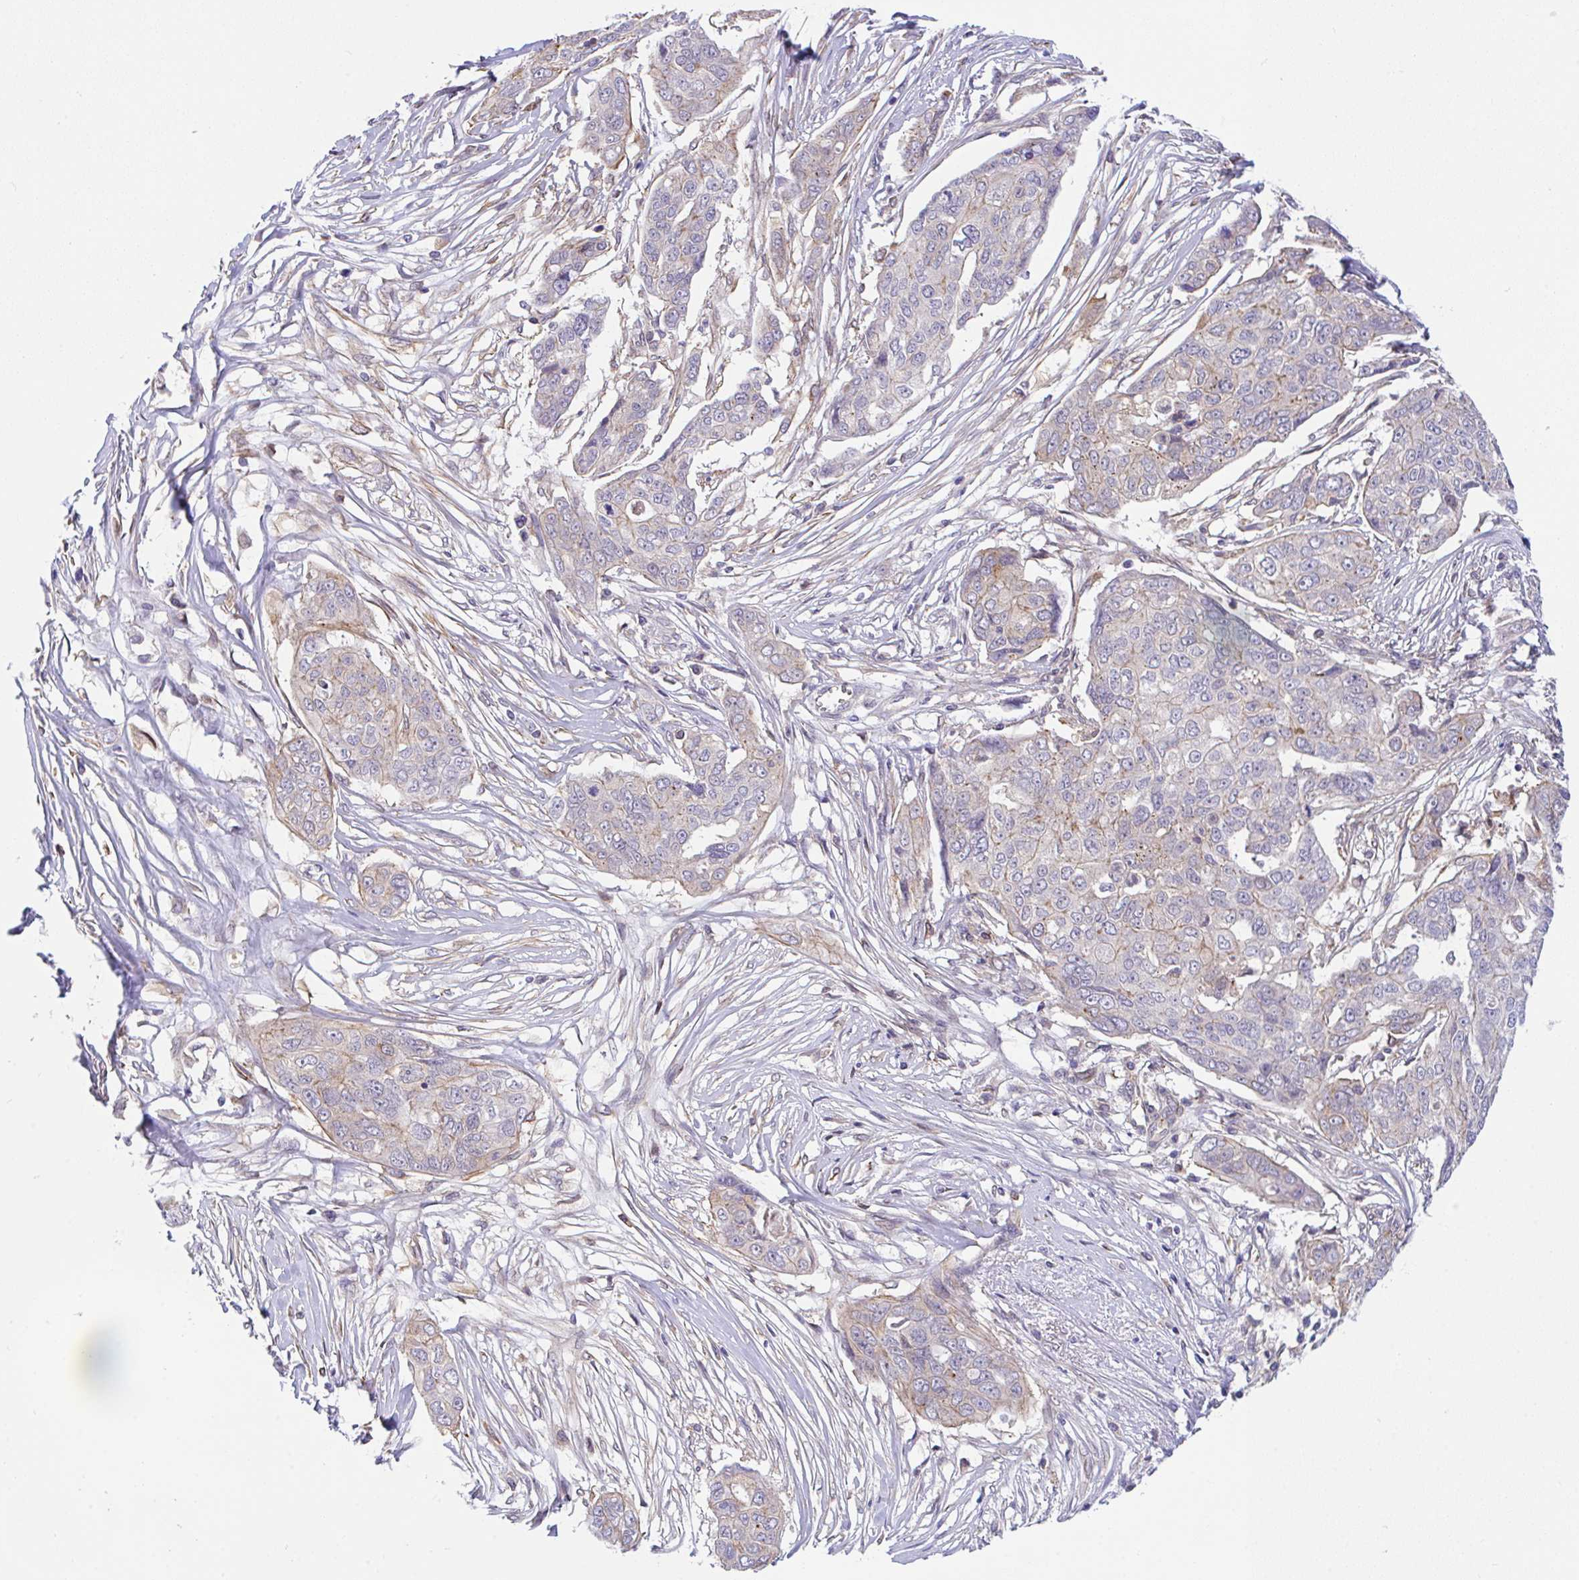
{"staining": {"intensity": "negative", "quantity": "none", "location": "none"}, "tissue": "ovarian cancer", "cell_type": "Tumor cells", "image_type": "cancer", "snomed": [{"axis": "morphology", "description": "Carcinoma, endometroid"}, {"axis": "topography", "description": "Ovary"}], "caption": "A photomicrograph of ovarian cancer stained for a protein demonstrates no brown staining in tumor cells.", "gene": "ZBED3", "patient": {"sex": "female", "age": 70}}